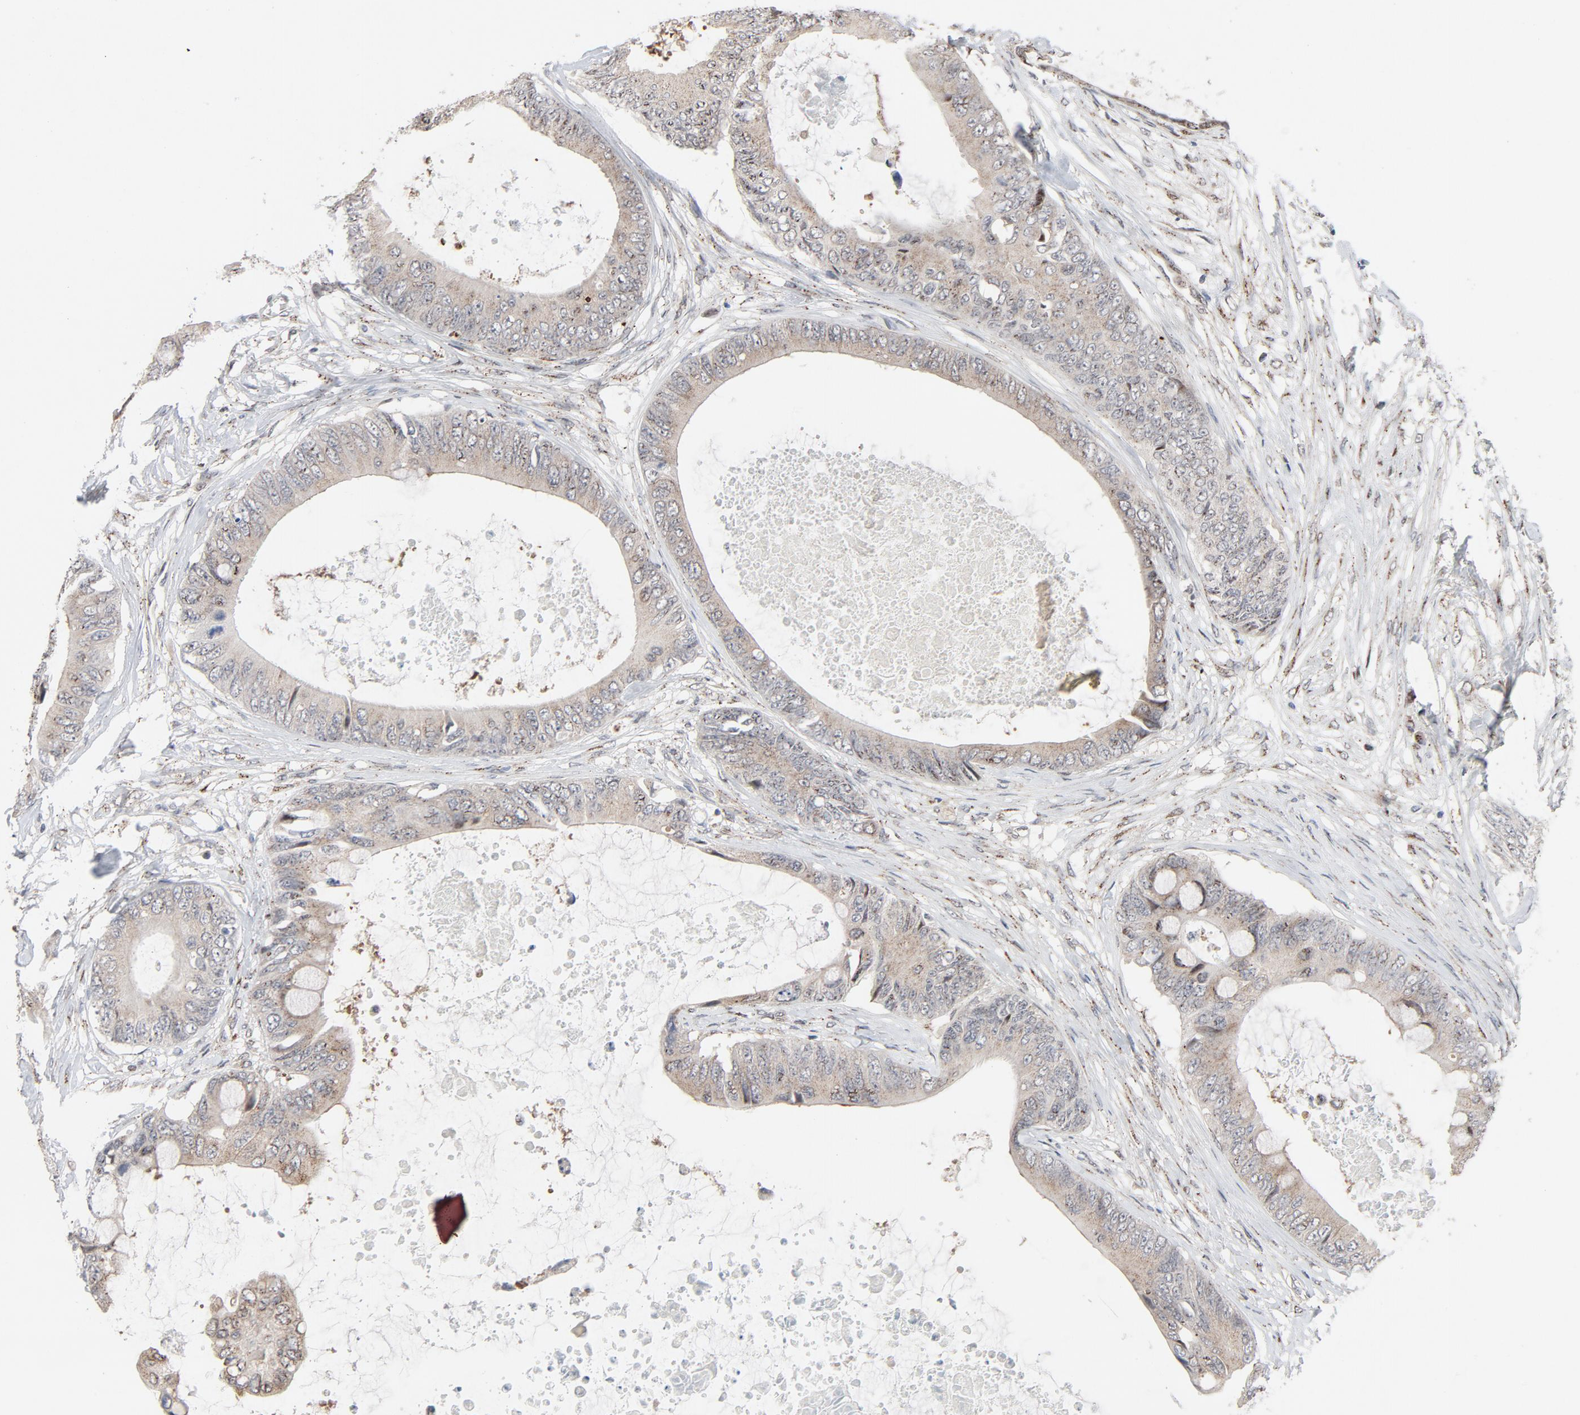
{"staining": {"intensity": "negative", "quantity": "none", "location": "none"}, "tissue": "colorectal cancer", "cell_type": "Tumor cells", "image_type": "cancer", "snomed": [{"axis": "morphology", "description": "Normal tissue, NOS"}, {"axis": "morphology", "description": "Adenocarcinoma, NOS"}, {"axis": "topography", "description": "Rectum"}, {"axis": "topography", "description": "Peripheral nerve tissue"}], "caption": "This photomicrograph is of adenocarcinoma (colorectal) stained with immunohistochemistry (IHC) to label a protein in brown with the nuclei are counter-stained blue. There is no positivity in tumor cells.", "gene": "RPL12", "patient": {"sex": "female", "age": 77}}